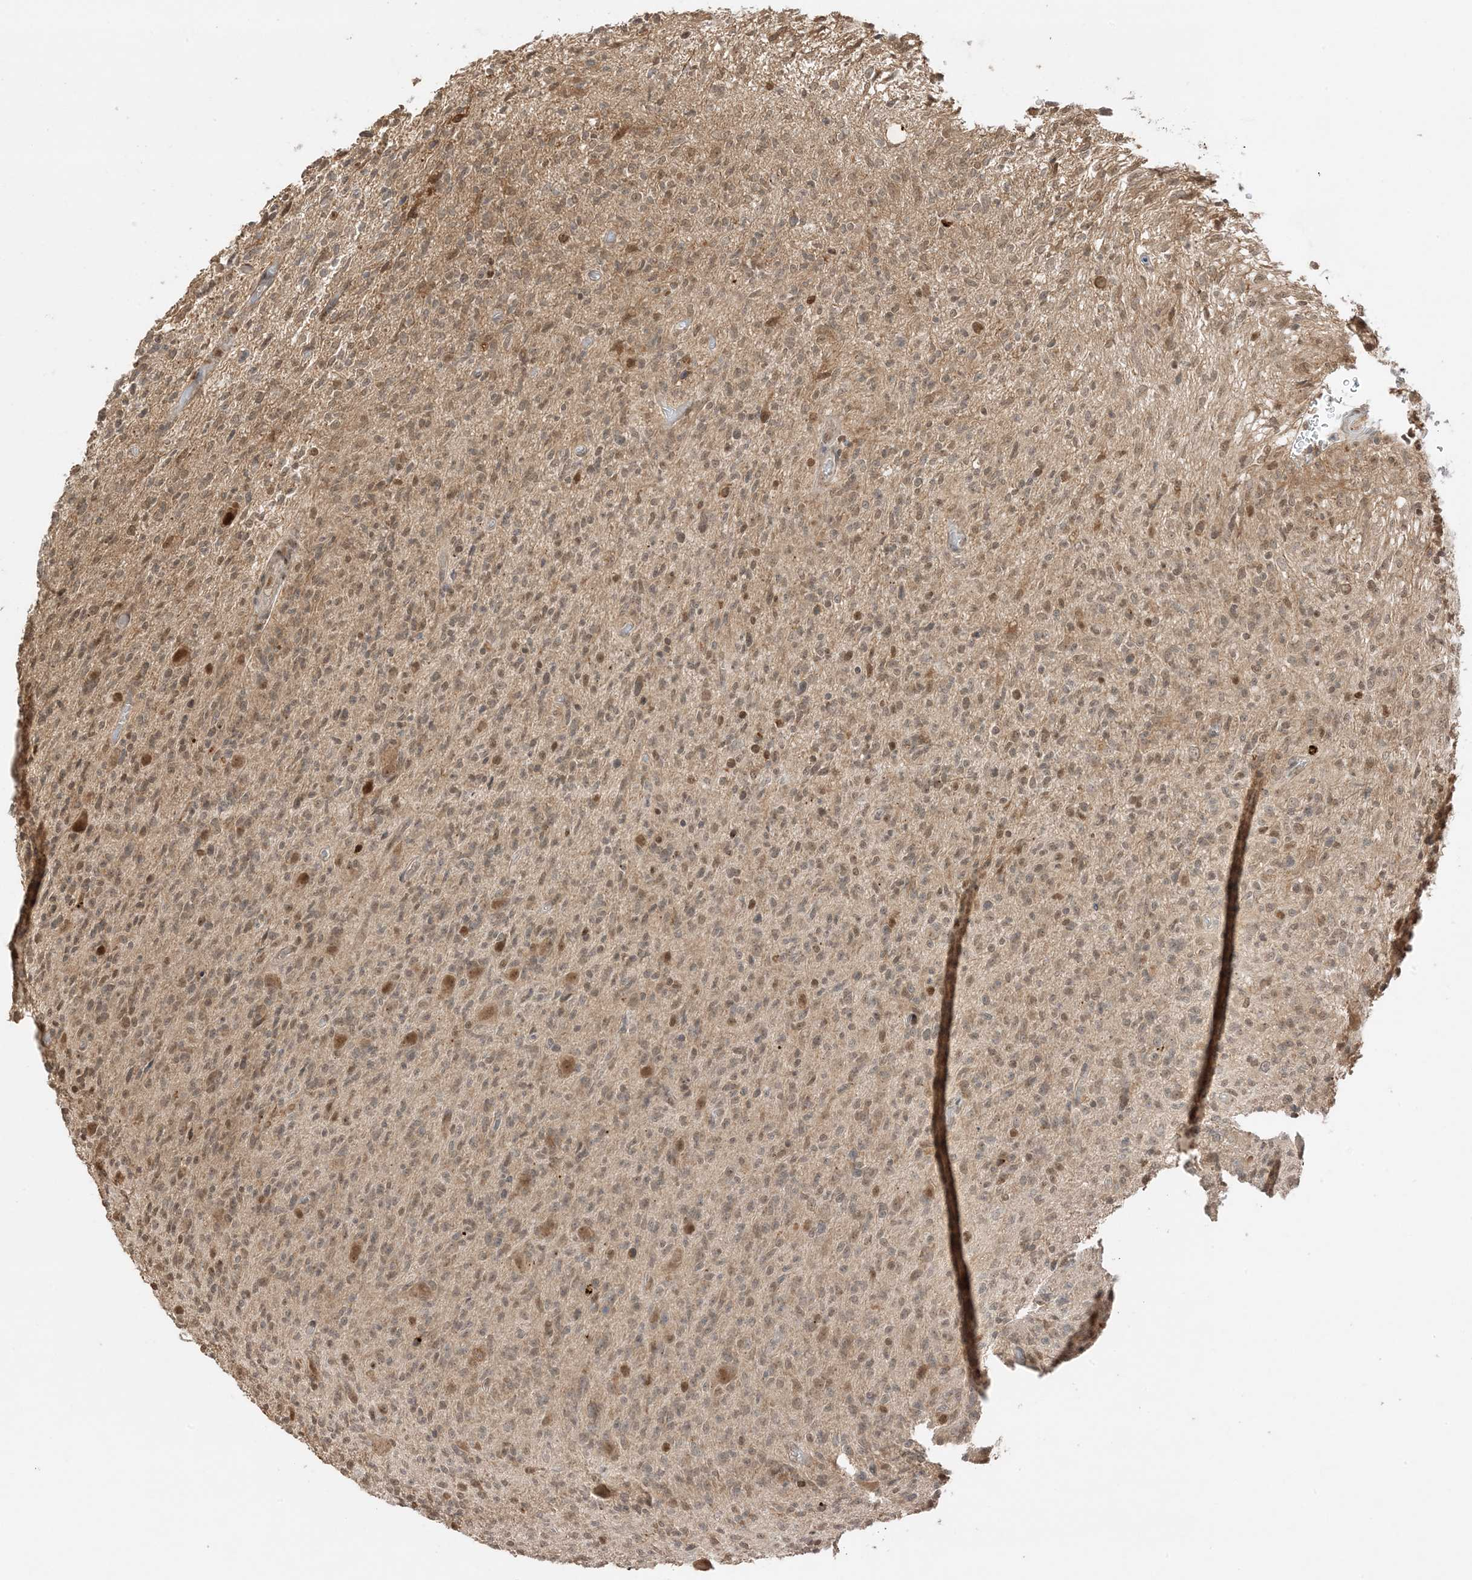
{"staining": {"intensity": "weak", "quantity": ">75%", "location": "nuclear"}, "tissue": "glioma", "cell_type": "Tumor cells", "image_type": "cancer", "snomed": [{"axis": "morphology", "description": "Glioma, malignant, High grade"}, {"axis": "topography", "description": "Brain"}], "caption": "The immunohistochemical stain highlights weak nuclear positivity in tumor cells of malignant high-grade glioma tissue.", "gene": "ZBTB41", "patient": {"sex": "female", "age": 57}}